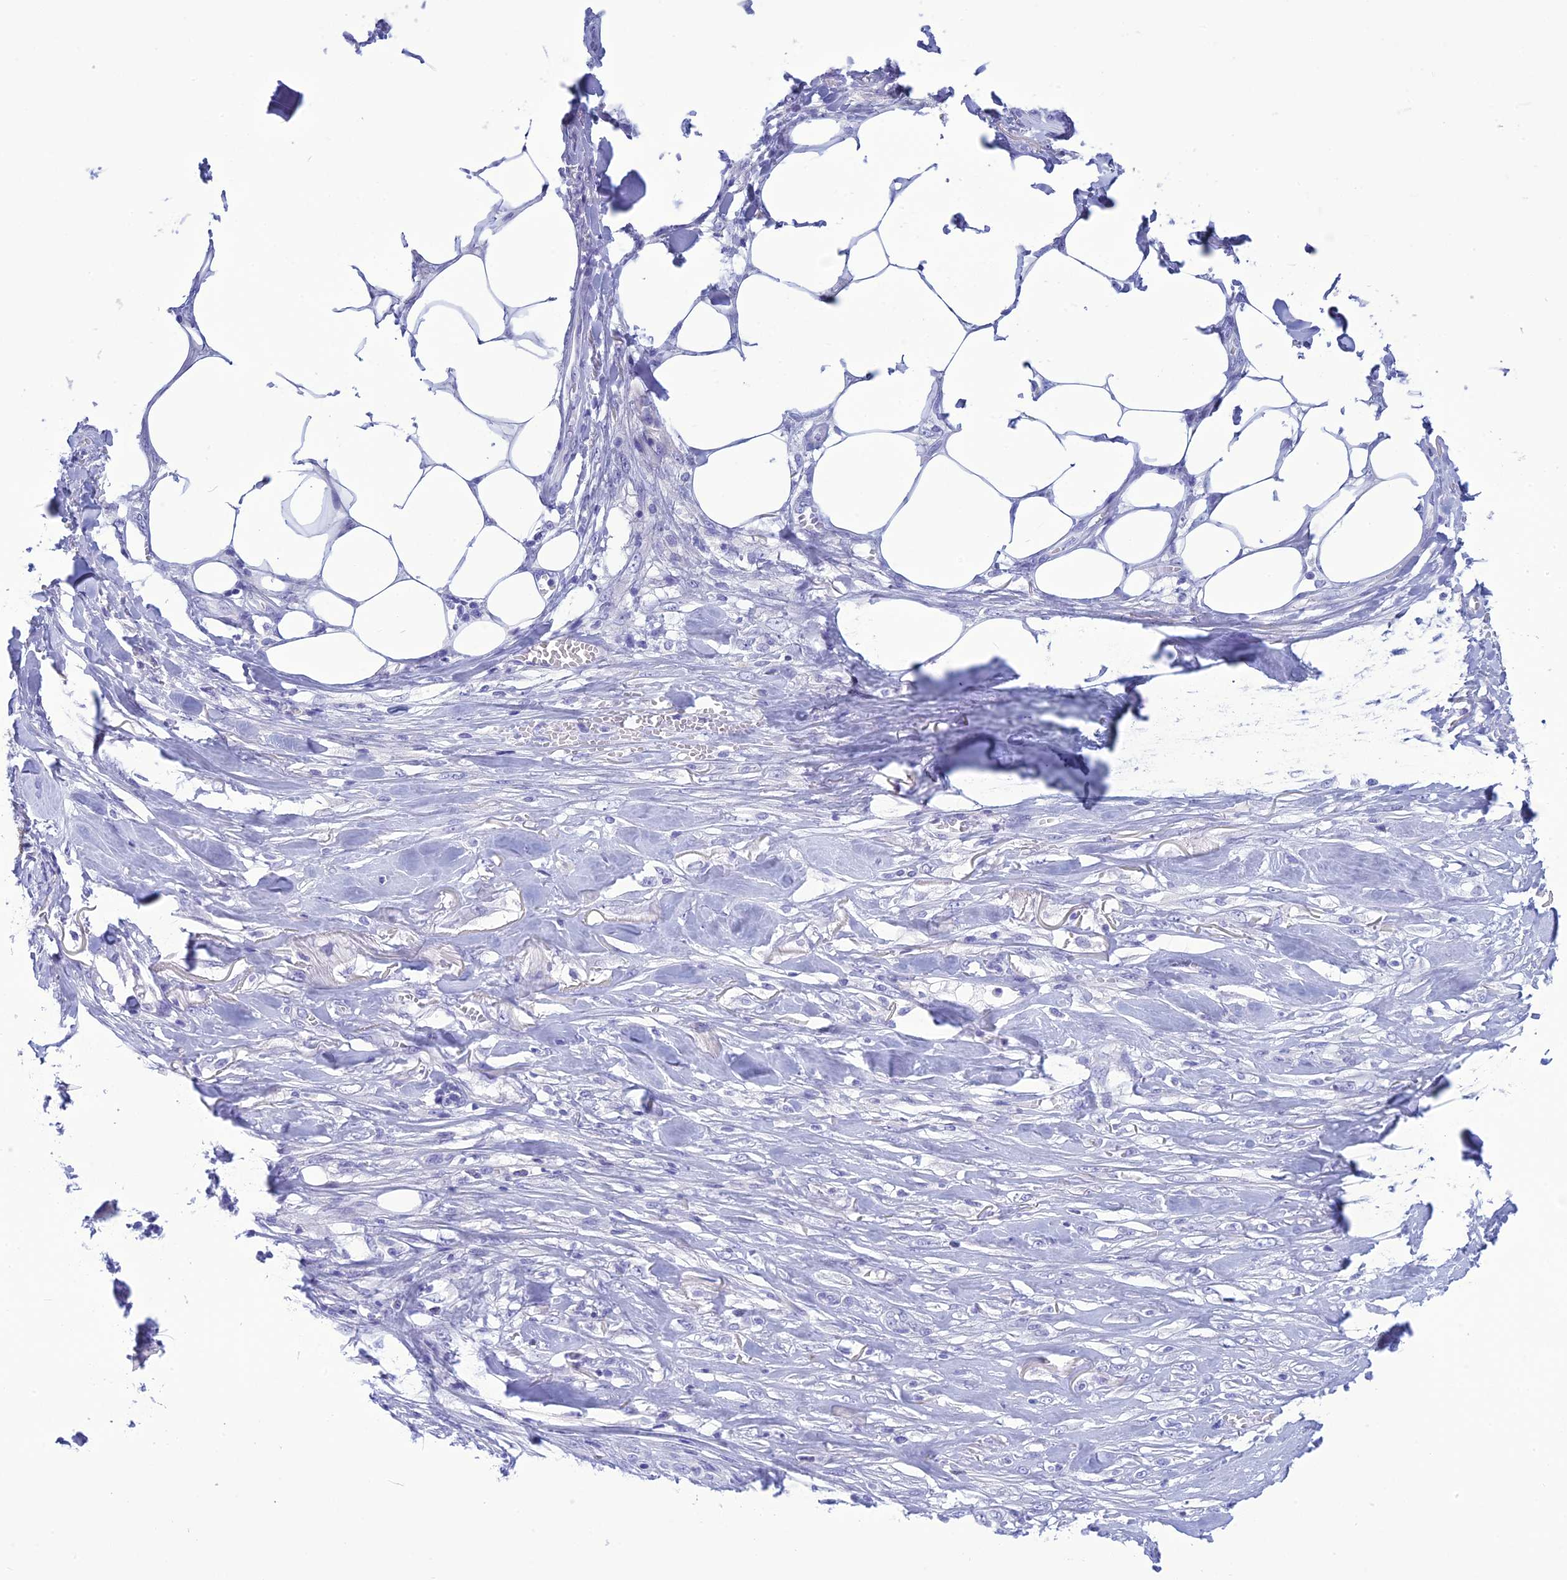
{"staining": {"intensity": "negative", "quantity": "none", "location": "none"}, "tissue": "skin cancer", "cell_type": "Tumor cells", "image_type": "cancer", "snomed": [{"axis": "morphology", "description": "Squamous cell carcinoma, NOS"}, {"axis": "topography", "description": "Skin"}, {"axis": "topography", "description": "Subcutis"}], "caption": "This image is of squamous cell carcinoma (skin) stained with IHC to label a protein in brown with the nuclei are counter-stained blue. There is no staining in tumor cells.", "gene": "BBS2", "patient": {"sex": "male", "age": 73}}